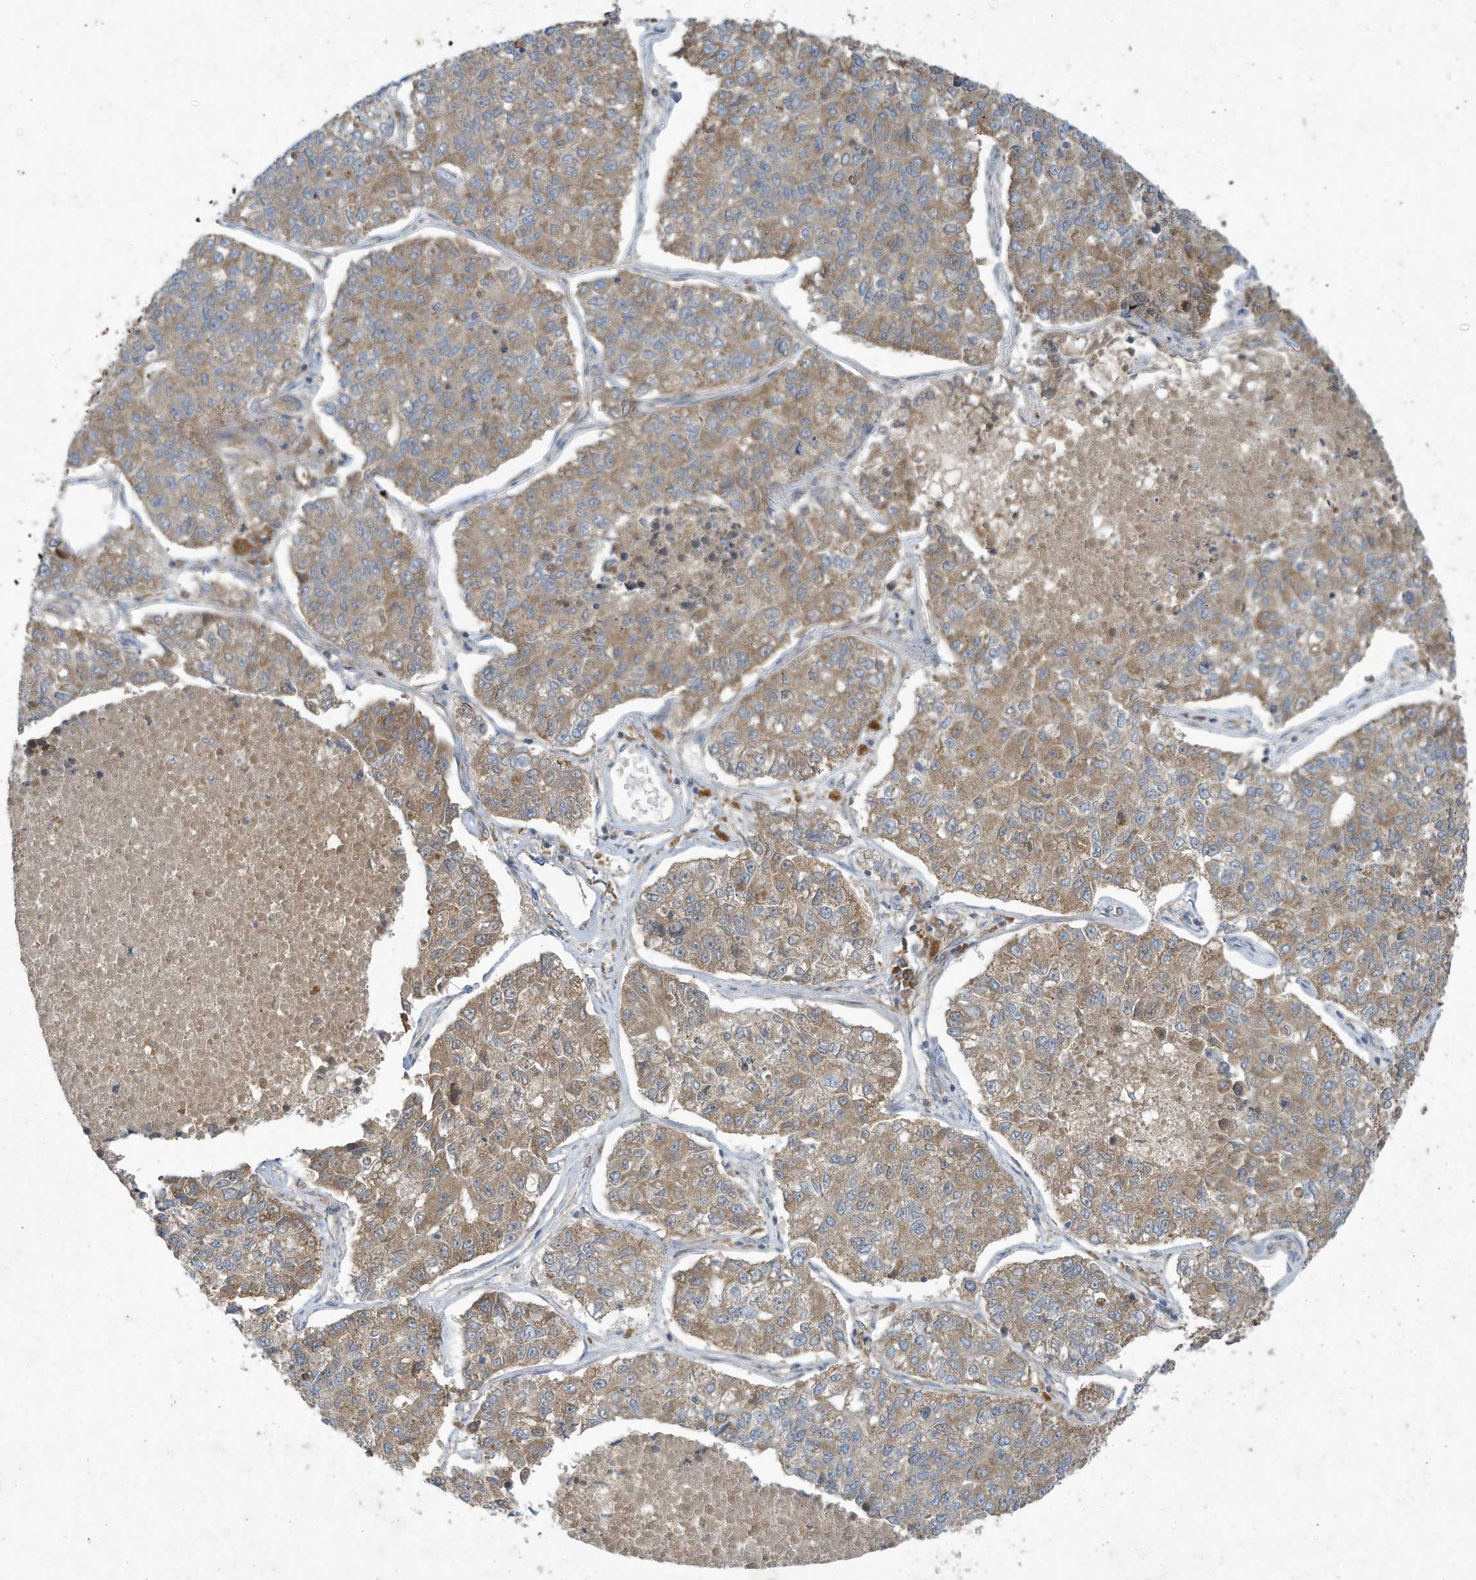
{"staining": {"intensity": "moderate", "quantity": ">75%", "location": "cytoplasmic/membranous"}, "tissue": "lung cancer", "cell_type": "Tumor cells", "image_type": "cancer", "snomed": [{"axis": "morphology", "description": "Adenocarcinoma, NOS"}, {"axis": "topography", "description": "Lung"}], "caption": "There is medium levels of moderate cytoplasmic/membranous expression in tumor cells of adenocarcinoma (lung), as demonstrated by immunohistochemical staining (brown color).", "gene": "SYNJ2", "patient": {"sex": "male", "age": 49}}